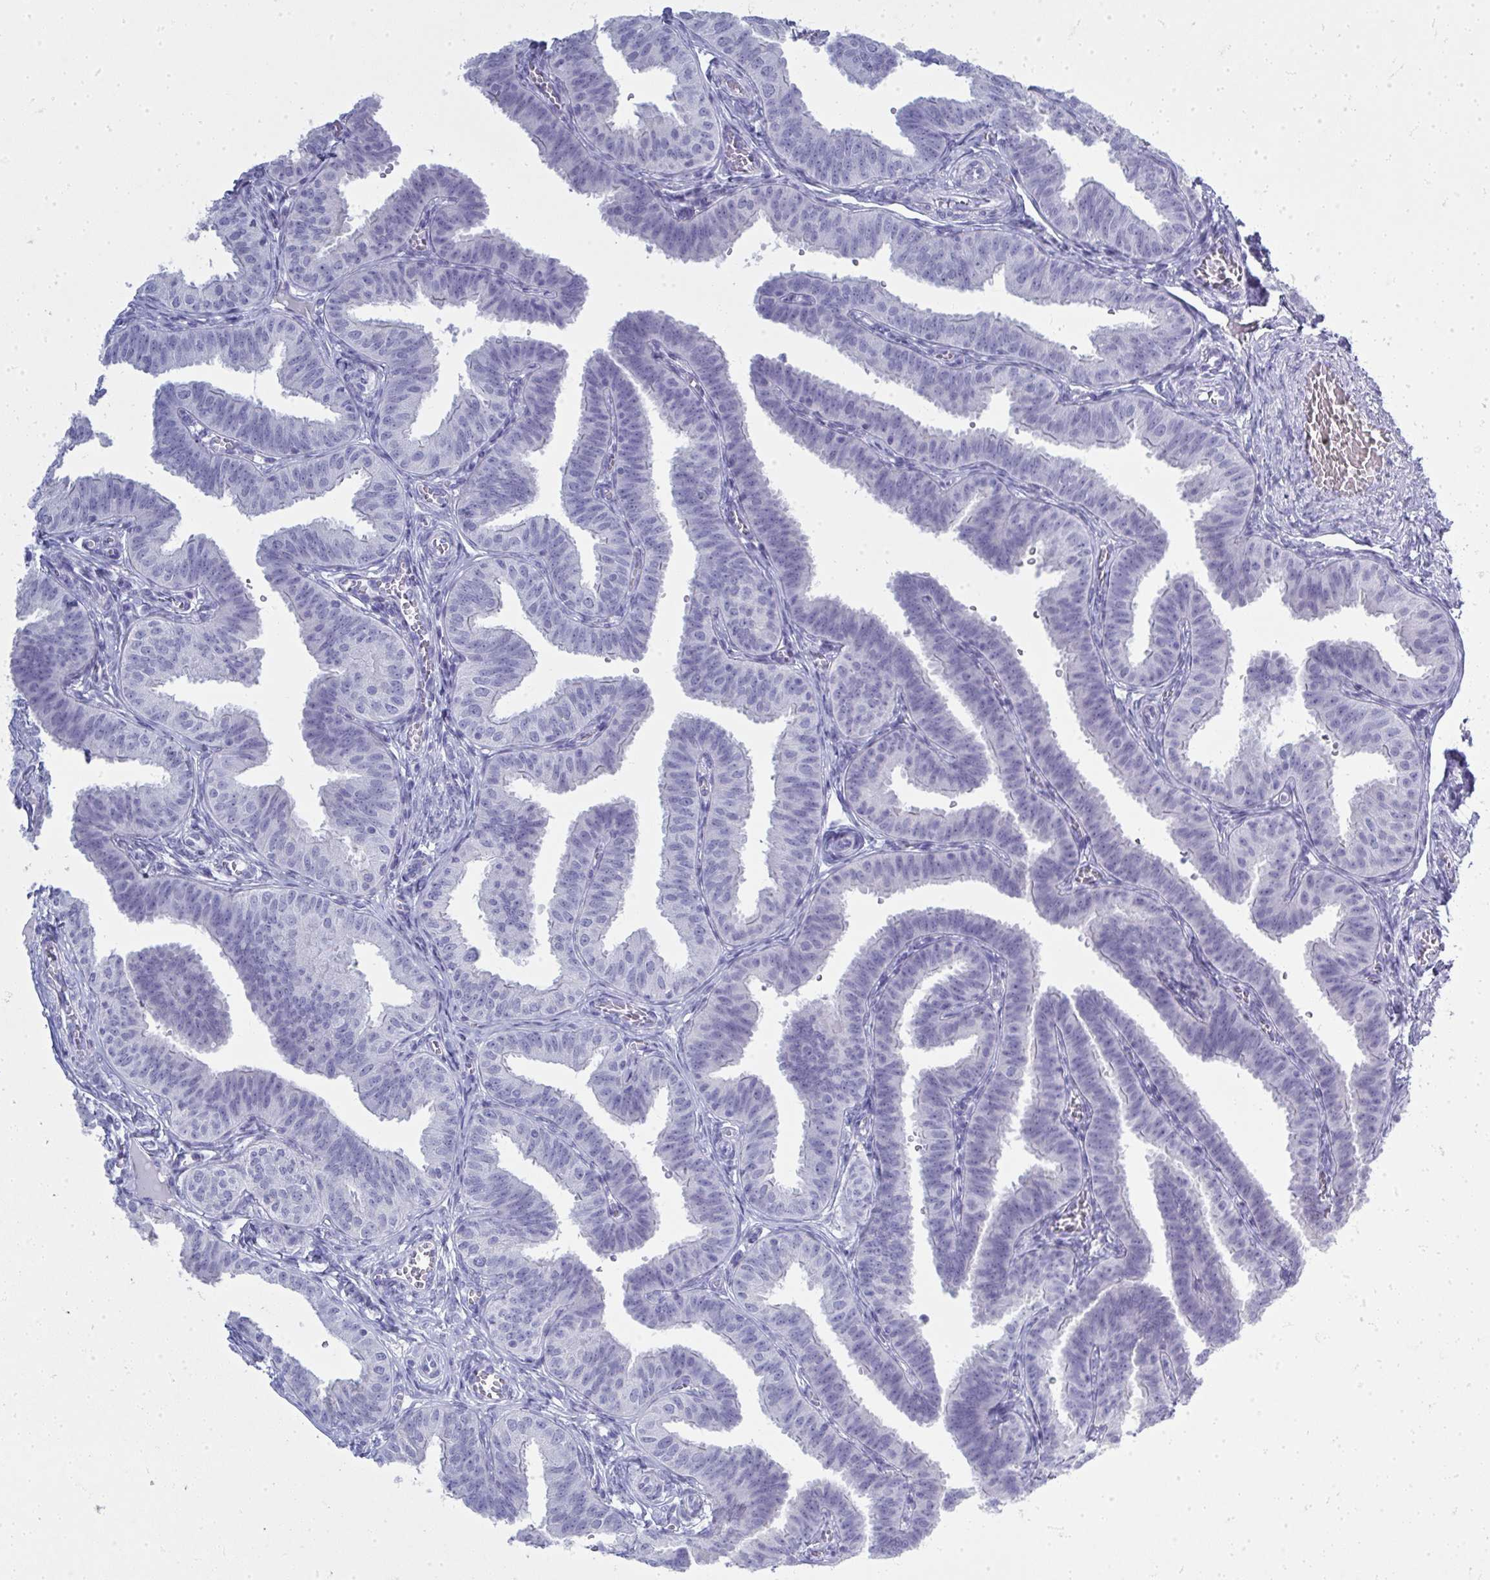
{"staining": {"intensity": "negative", "quantity": "none", "location": "none"}, "tissue": "fallopian tube", "cell_type": "Glandular cells", "image_type": "normal", "snomed": [{"axis": "morphology", "description": "Normal tissue, NOS"}, {"axis": "topography", "description": "Fallopian tube"}], "caption": "Immunohistochemistry of unremarkable human fallopian tube displays no staining in glandular cells. (DAB (3,3'-diaminobenzidine) immunohistochemistry, high magnification).", "gene": "QDPR", "patient": {"sex": "female", "age": 25}}